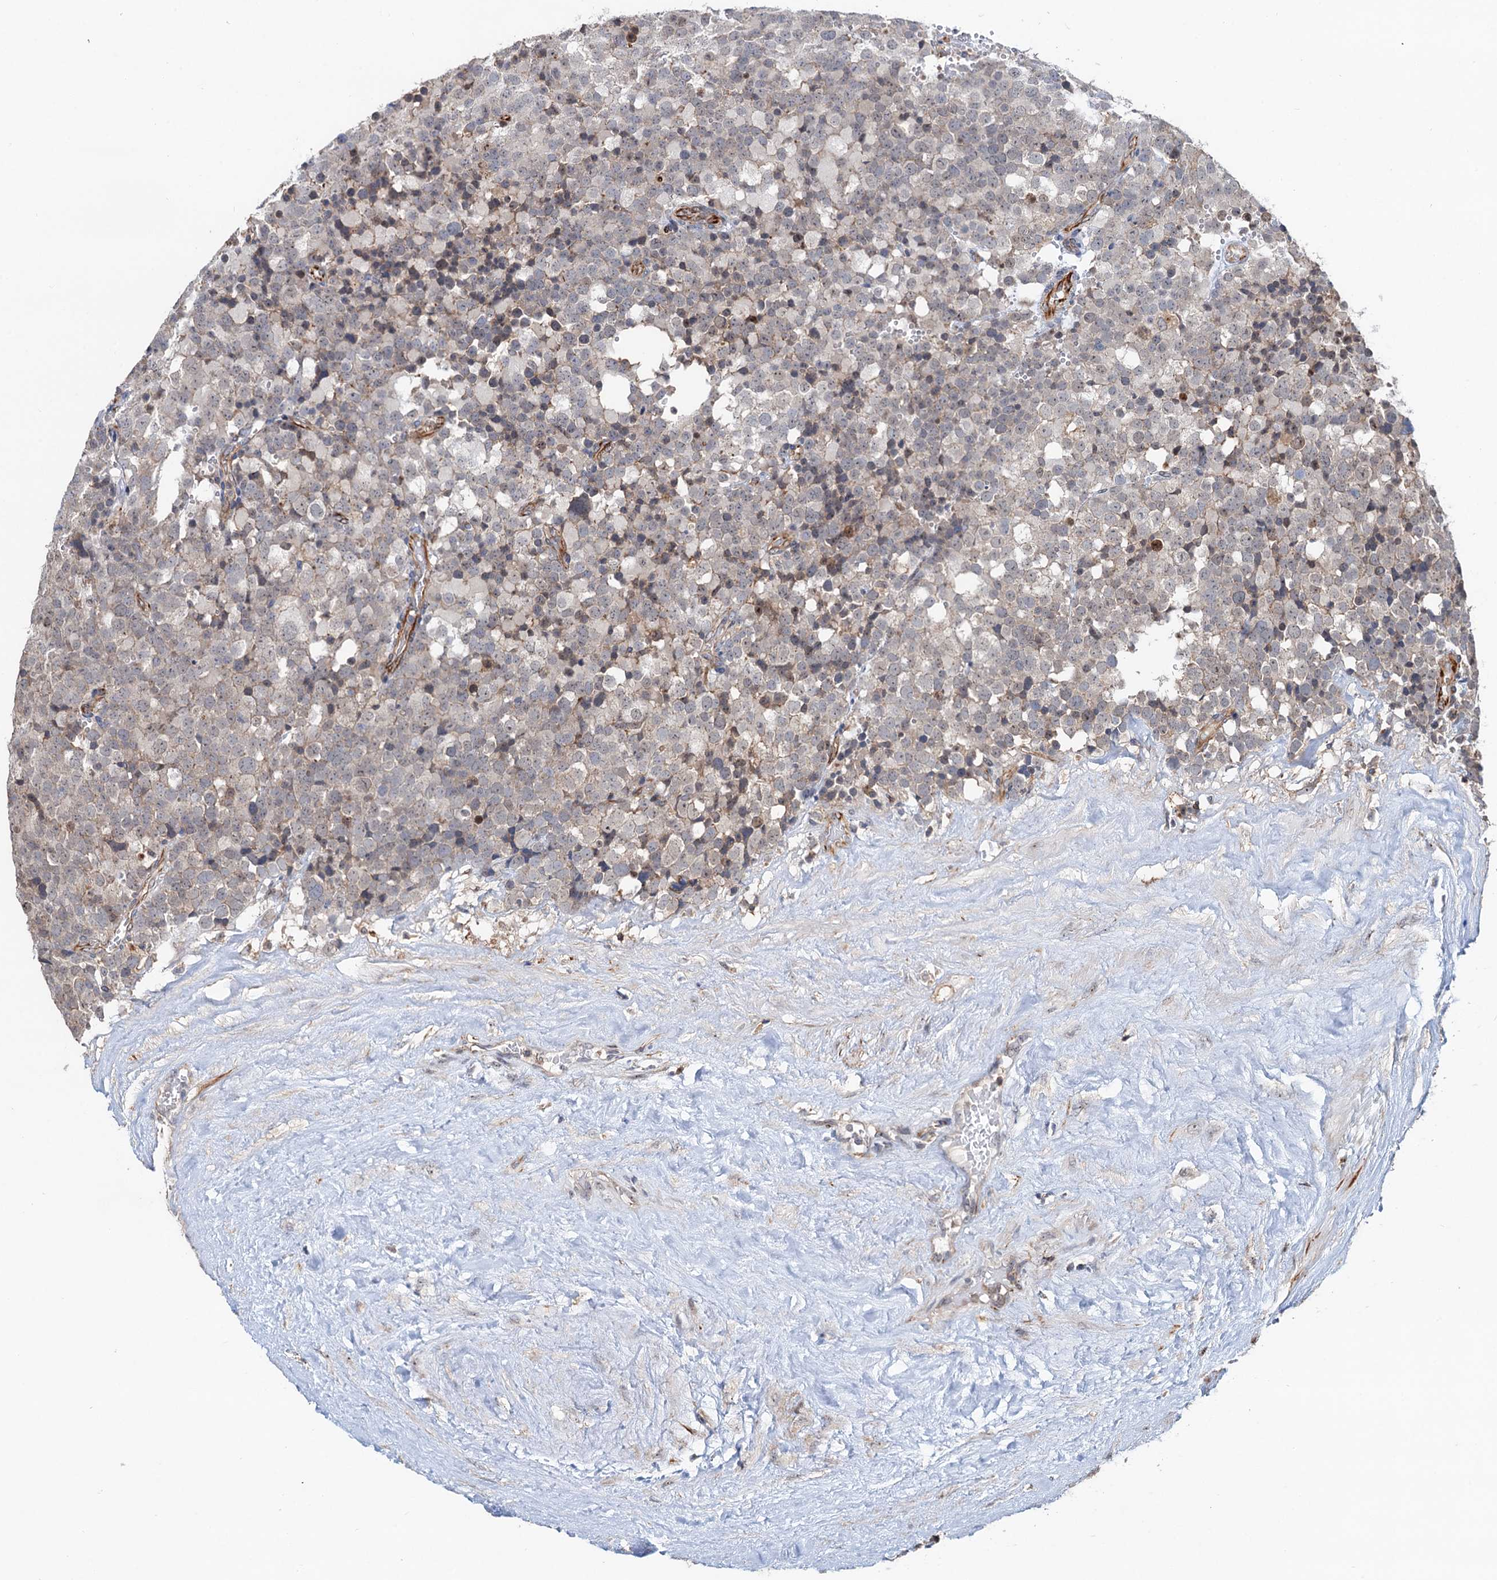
{"staining": {"intensity": "negative", "quantity": "none", "location": "none"}, "tissue": "testis cancer", "cell_type": "Tumor cells", "image_type": "cancer", "snomed": [{"axis": "morphology", "description": "Seminoma, NOS"}, {"axis": "topography", "description": "Testis"}], "caption": "Micrograph shows no protein staining in tumor cells of testis seminoma tissue.", "gene": "TMA16", "patient": {"sex": "male", "age": 71}}